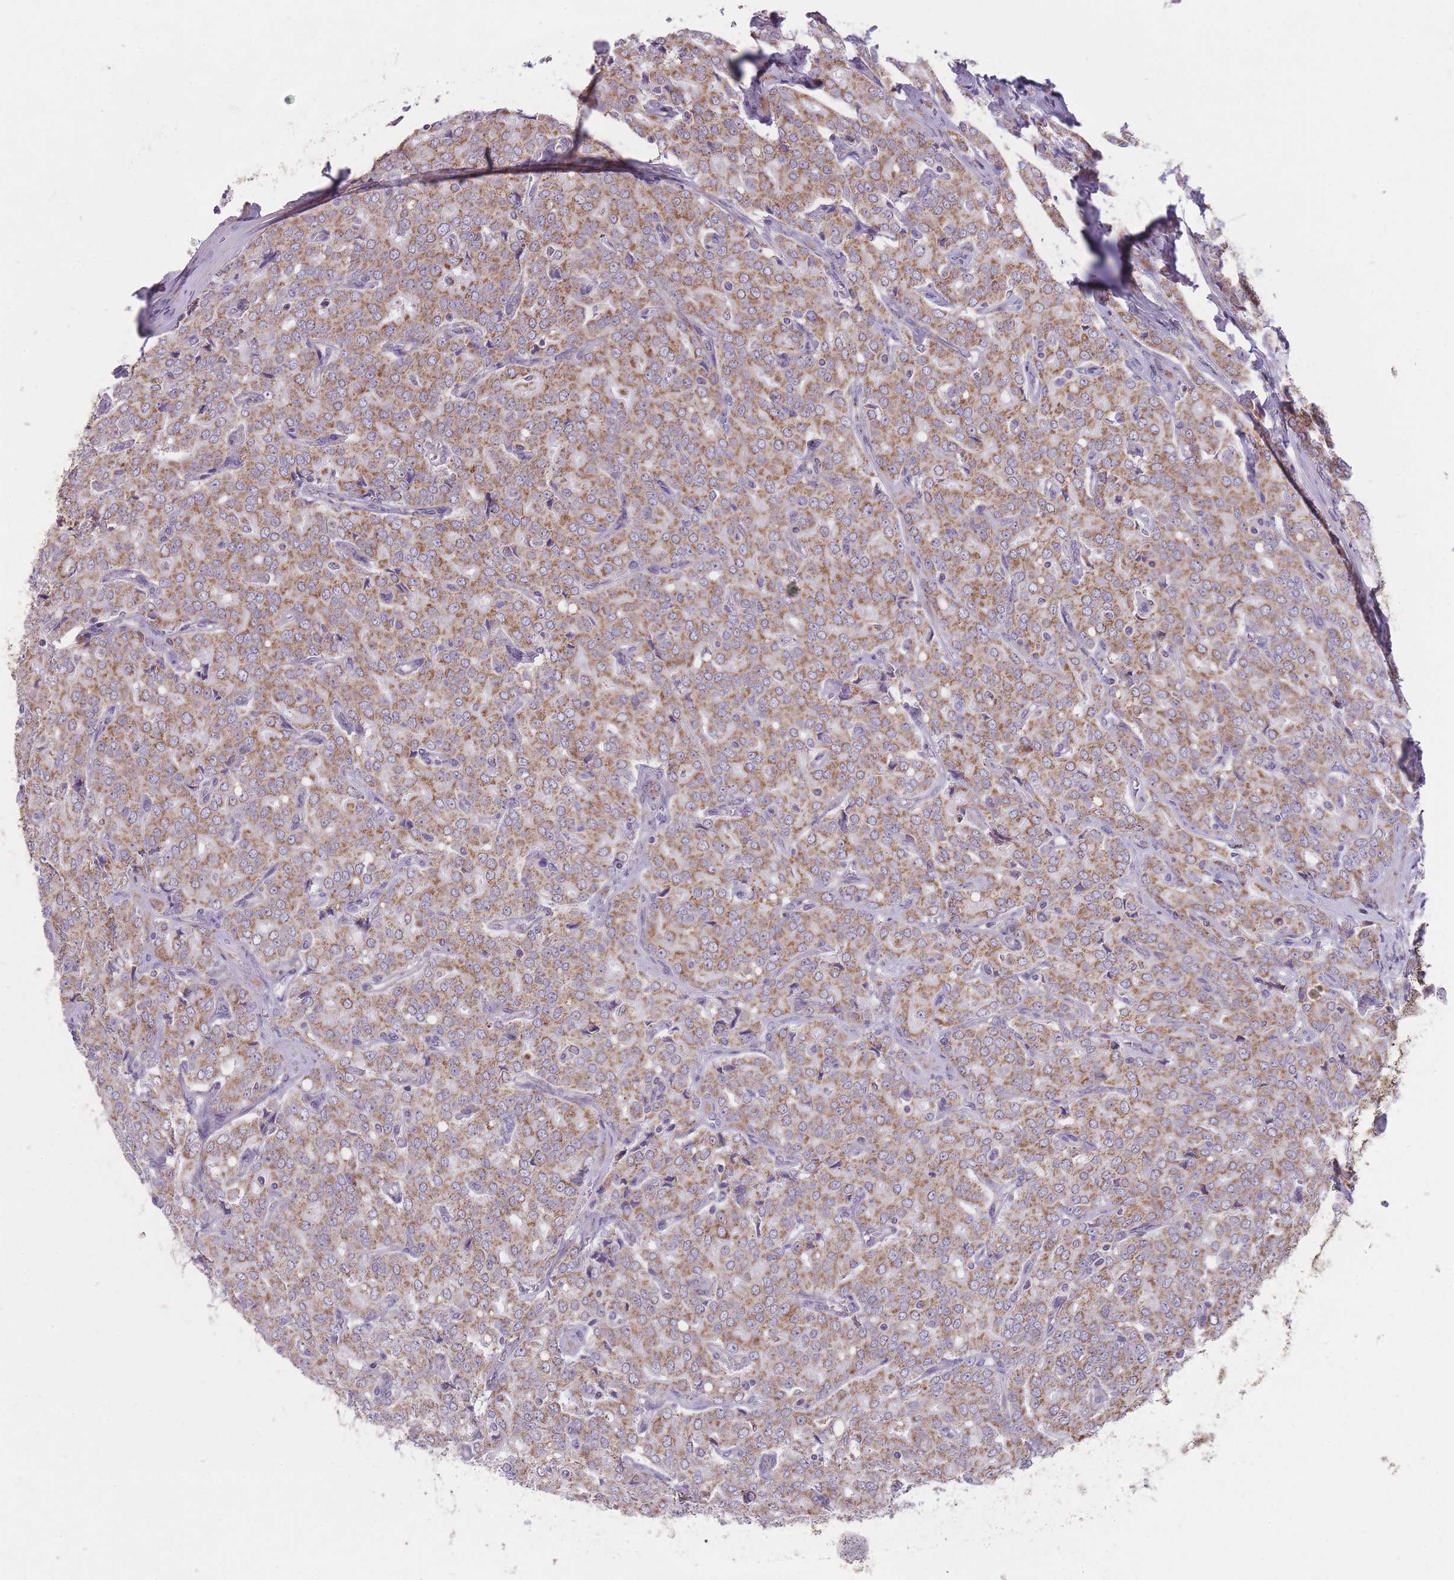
{"staining": {"intensity": "moderate", "quantity": ">75%", "location": "cytoplasmic/membranous"}, "tissue": "prostate cancer", "cell_type": "Tumor cells", "image_type": "cancer", "snomed": [{"axis": "morphology", "description": "Adenocarcinoma, High grade"}, {"axis": "topography", "description": "Prostate"}], "caption": "Immunohistochemistry (IHC) image of human prostate cancer stained for a protein (brown), which displays medium levels of moderate cytoplasmic/membranous staining in about >75% of tumor cells.", "gene": "ZBTB24", "patient": {"sex": "male", "age": 68}}